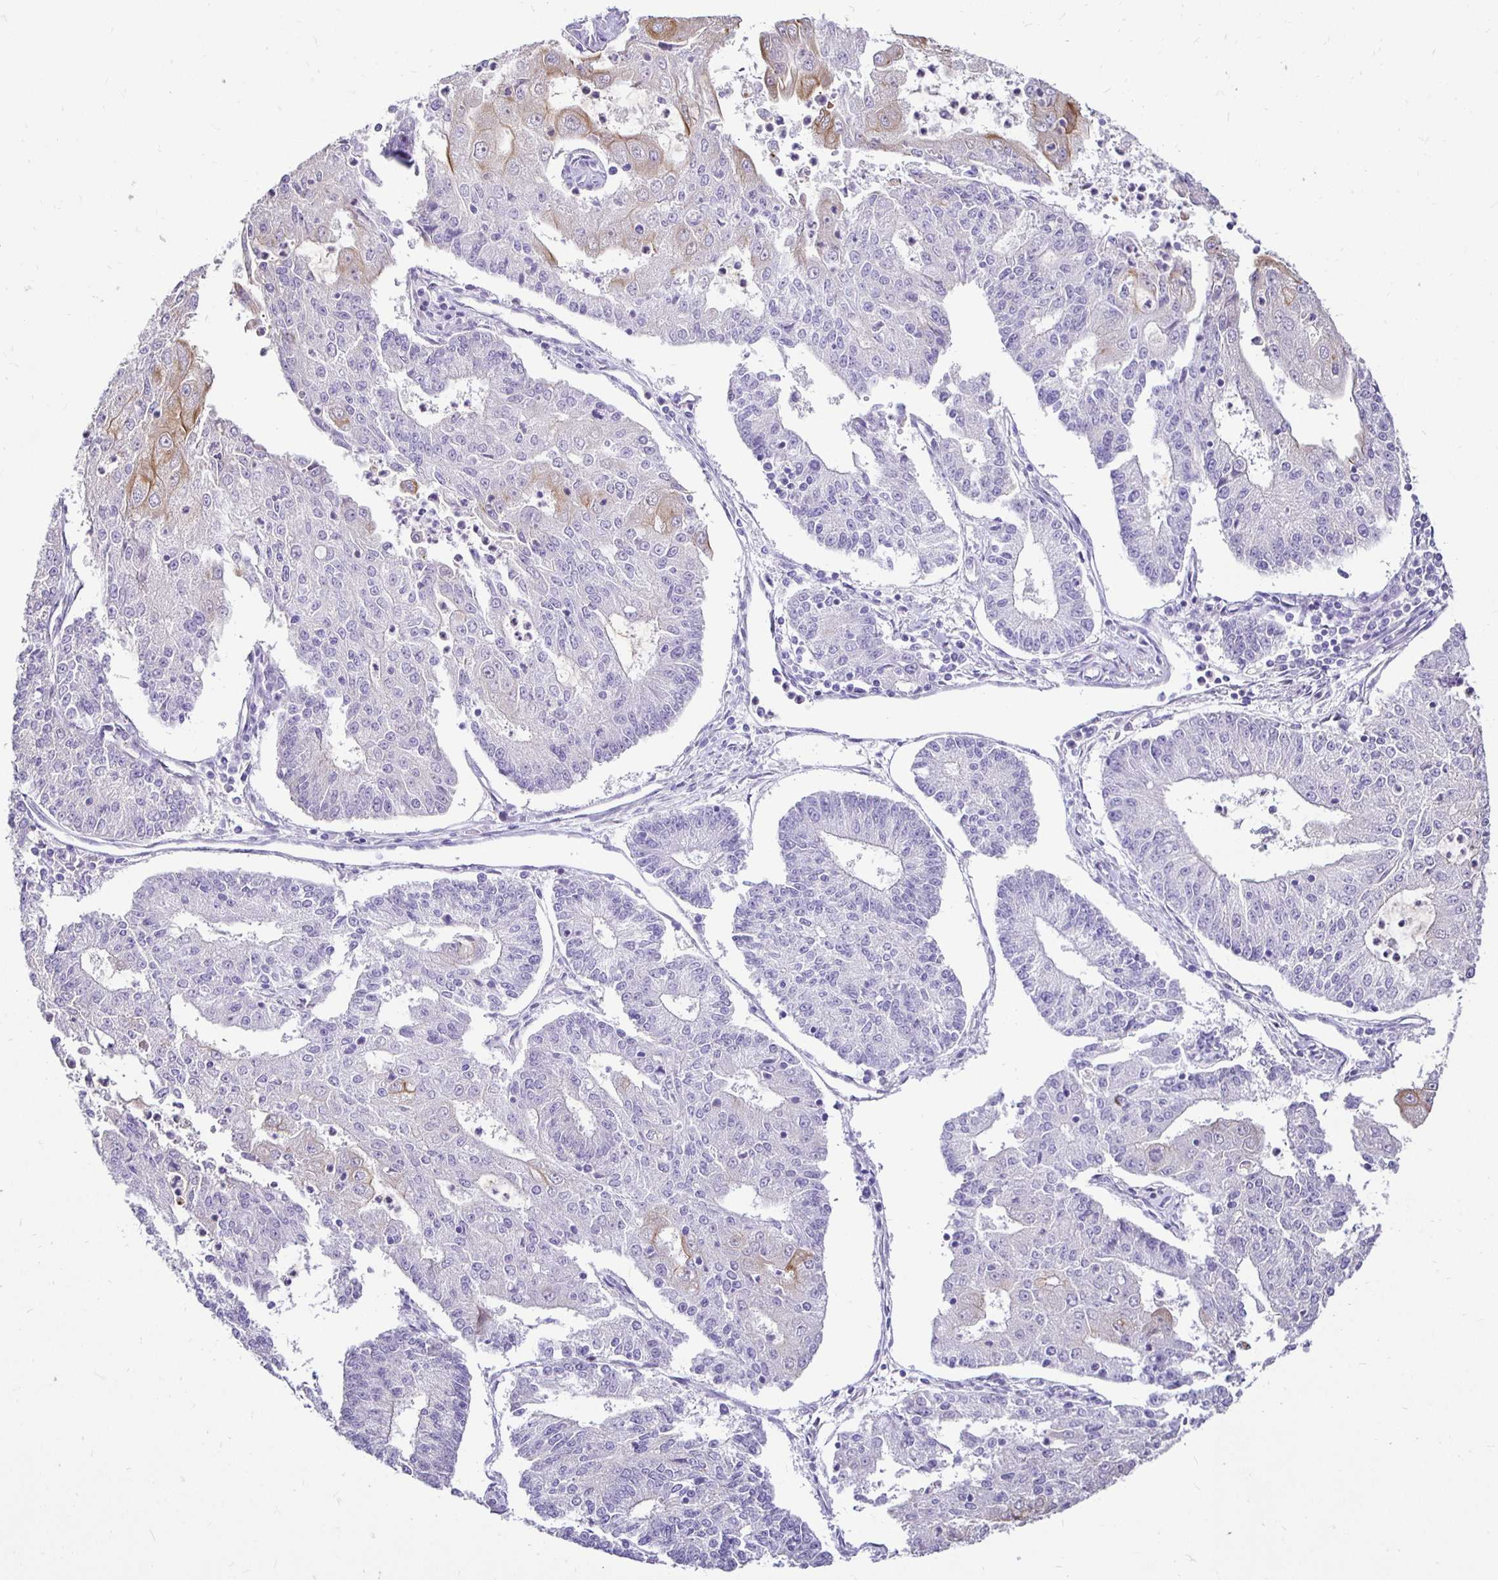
{"staining": {"intensity": "moderate", "quantity": "<25%", "location": "cytoplasmic/membranous"}, "tissue": "endometrial cancer", "cell_type": "Tumor cells", "image_type": "cancer", "snomed": [{"axis": "morphology", "description": "Adenocarcinoma, NOS"}, {"axis": "topography", "description": "Endometrium"}], "caption": "Human endometrial cancer (adenocarcinoma) stained for a protein (brown) demonstrates moderate cytoplasmic/membranous positive positivity in about <25% of tumor cells.", "gene": "TAF1D", "patient": {"sex": "female", "age": 56}}